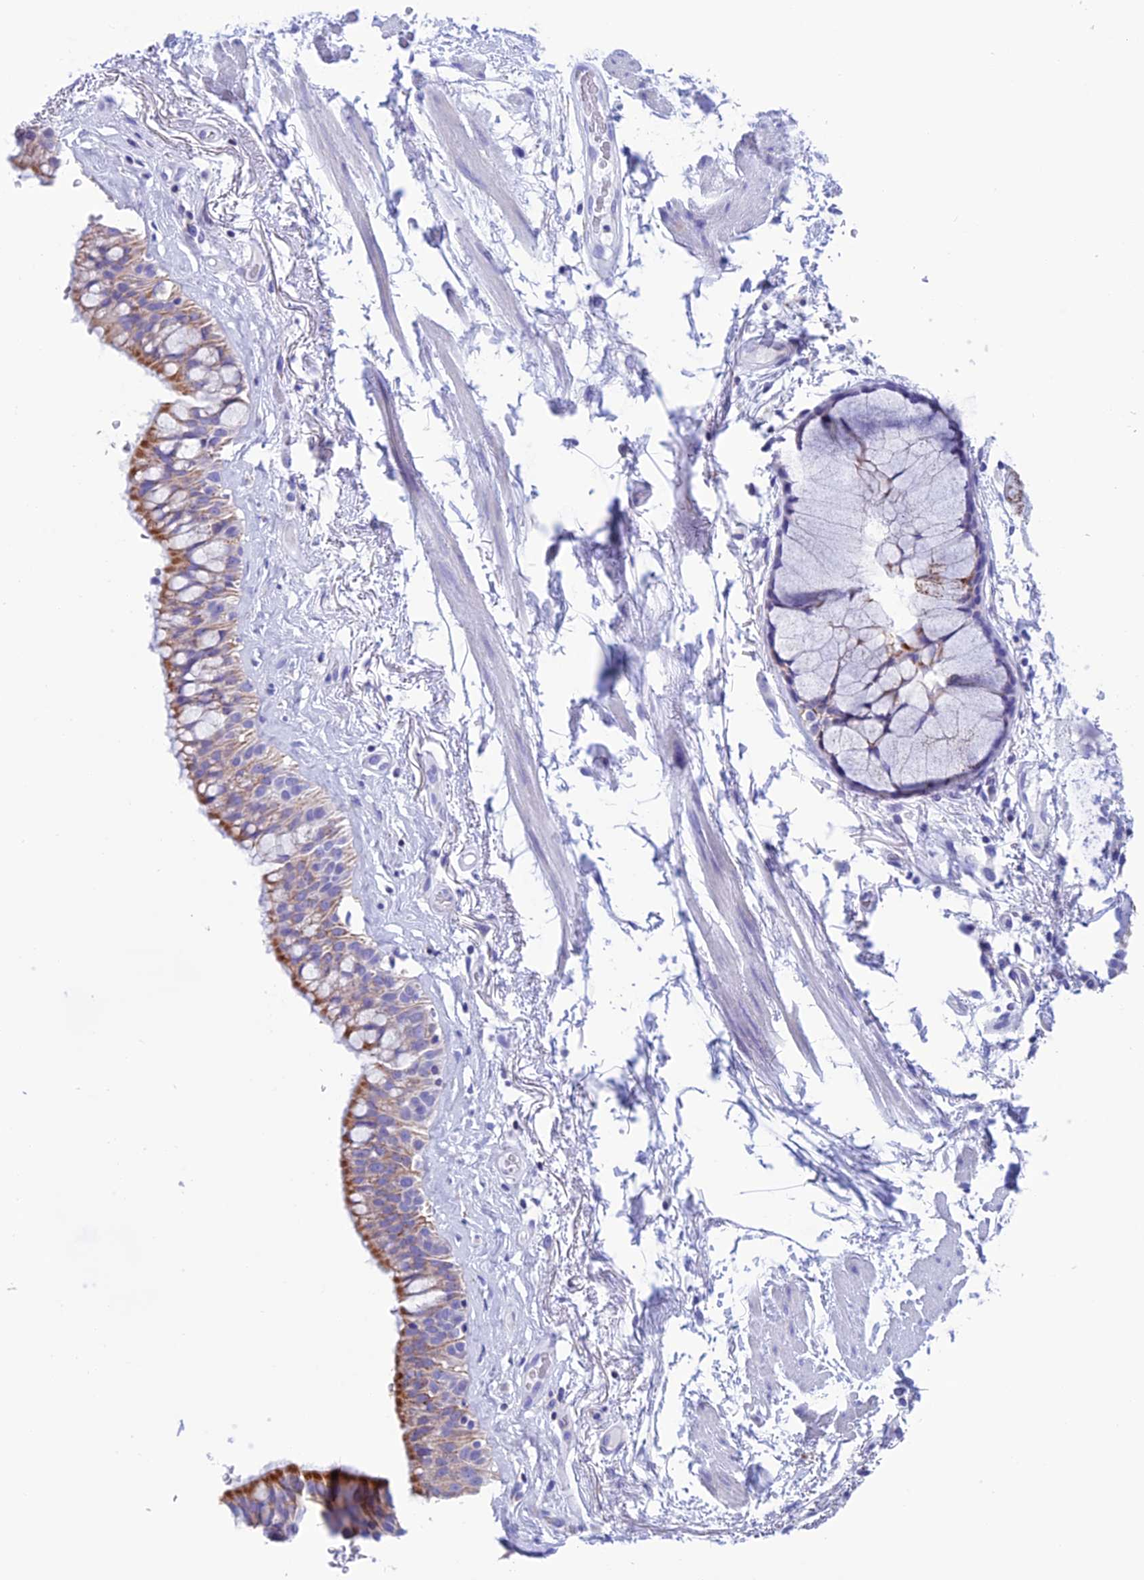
{"staining": {"intensity": "negative", "quantity": "none", "location": "none"}, "tissue": "adipose tissue", "cell_type": "Adipocytes", "image_type": "normal", "snomed": [{"axis": "morphology", "description": "Normal tissue, NOS"}, {"axis": "topography", "description": "Bronchus"}], "caption": "This is an immunohistochemistry histopathology image of benign adipose tissue. There is no positivity in adipocytes.", "gene": "NXPE4", "patient": {"sex": "male", "age": 66}}